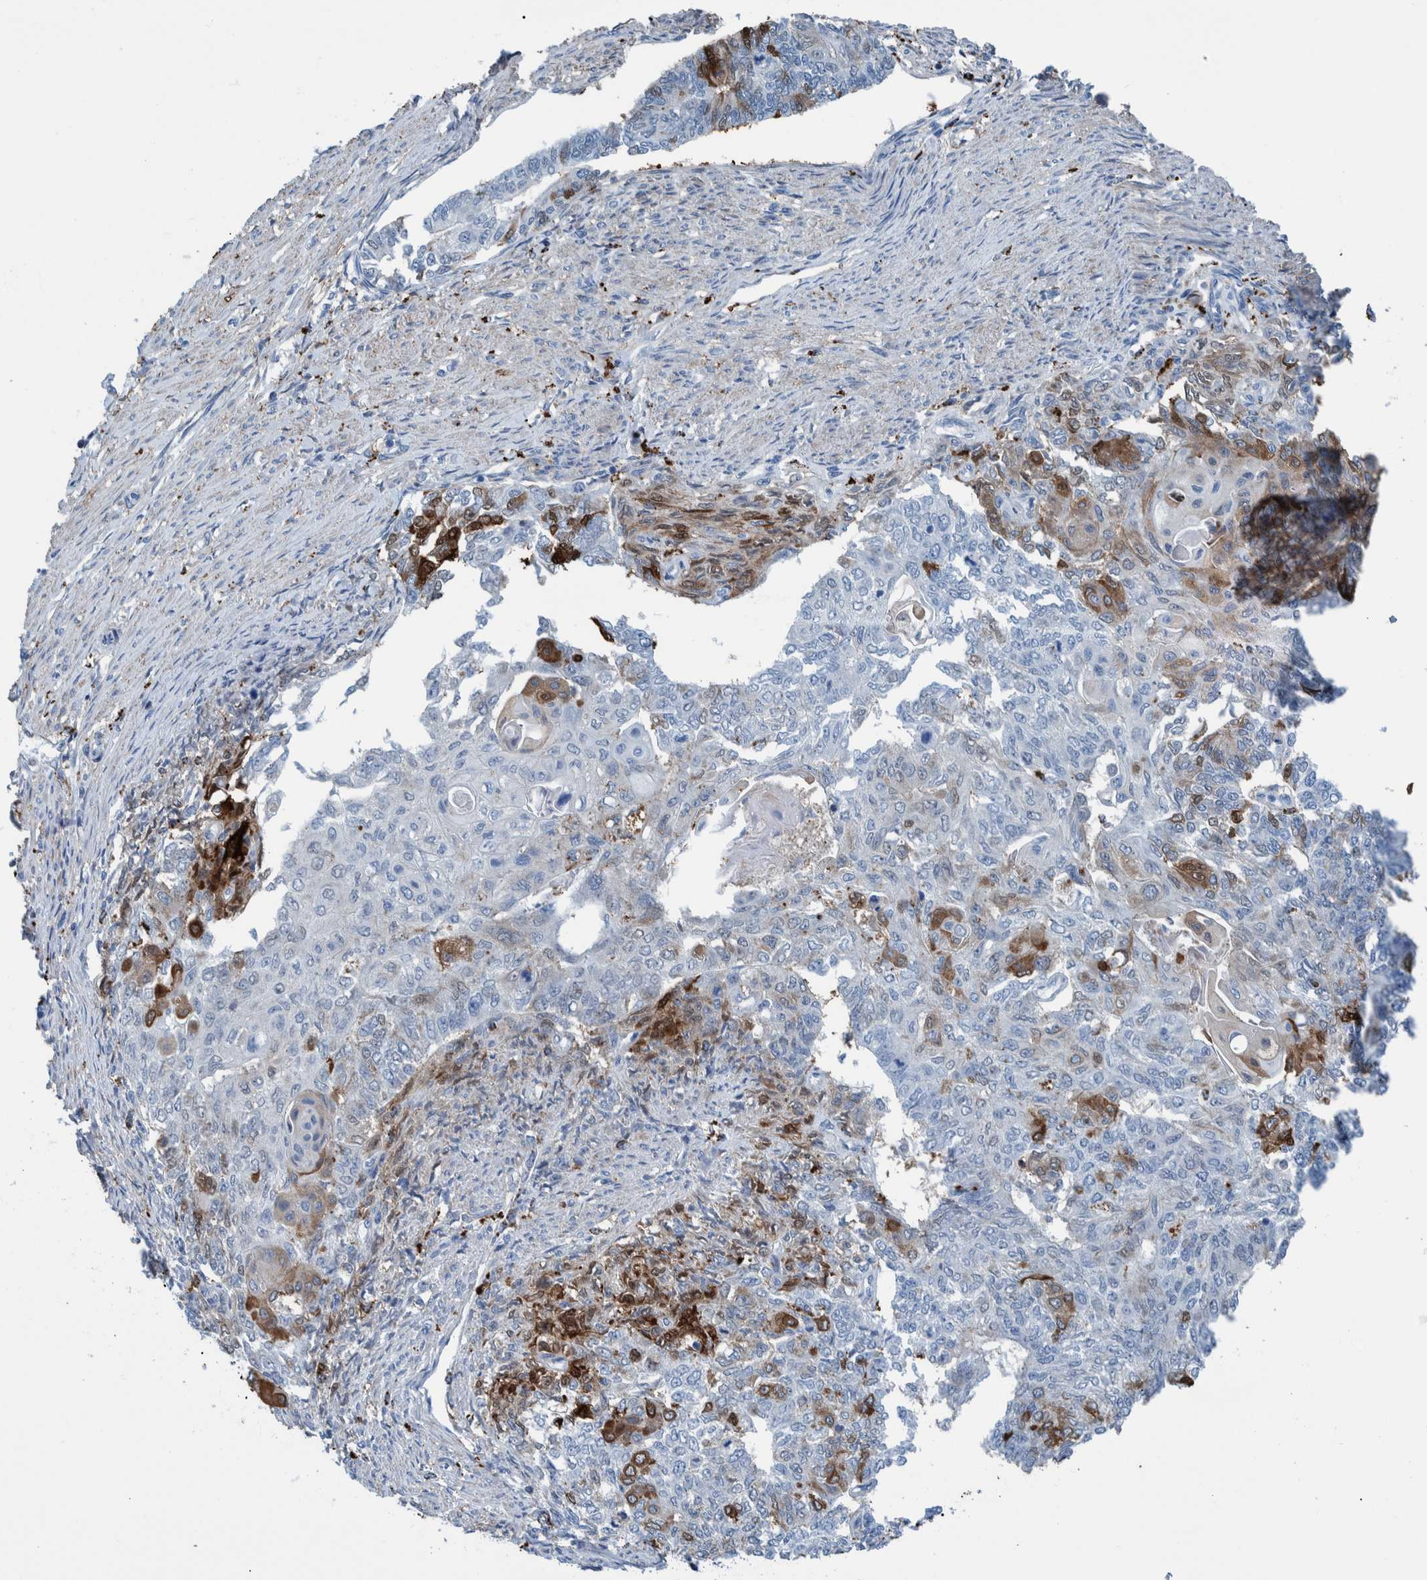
{"staining": {"intensity": "moderate", "quantity": "<25%", "location": "cytoplasmic/membranous"}, "tissue": "endometrial cancer", "cell_type": "Tumor cells", "image_type": "cancer", "snomed": [{"axis": "morphology", "description": "Adenocarcinoma, NOS"}, {"axis": "topography", "description": "Endometrium"}], "caption": "Tumor cells display moderate cytoplasmic/membranous expression in about <25% of cells in endometrial adenocarcinoma. (DAB IHC with brightfield microscopy, high magnification).", "gene": "IDO1", "patient": {"sex": "female", "age": 32}}